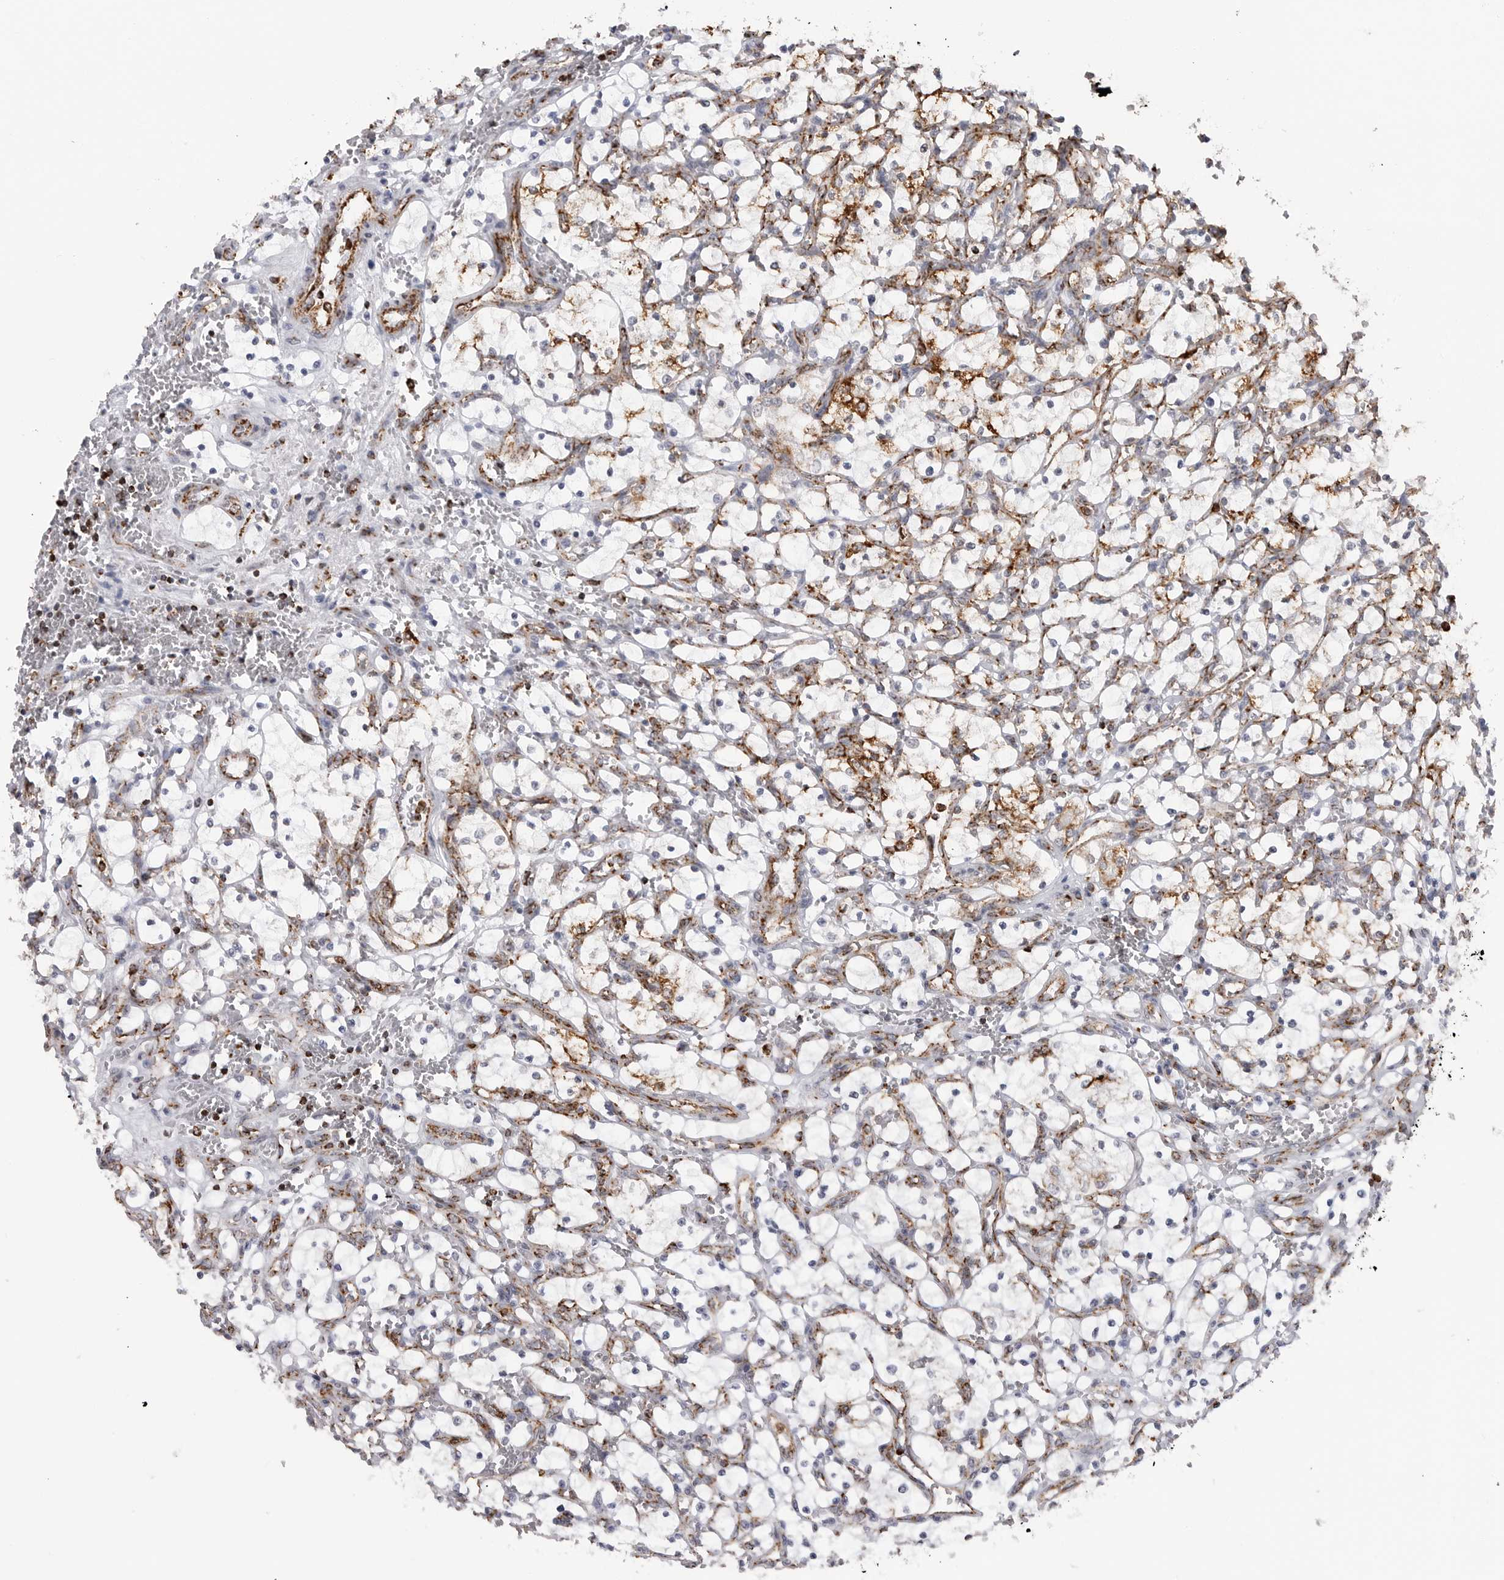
{"staining": {"intensity": "moderate", "quantity": "<25%", "location": "cytoplasmic/membranous"}, "tissue": "renal cancer", "cell_type": "Tumor cells", "image_type": "cancer", "snomed": [{"axis": "morphology", "description": "Adenocarcinoma, NOS"}, {"axis": "topography", "description": "Kidney"}], "caption": "Tumor cells exhibit low levels of moderate cytoplasmic/membranous positivity in about <25% of cells in renal cancer (adenocarcinoma).", "gene": "COX5A", "patient": {"sex": "female", "age": 69}}